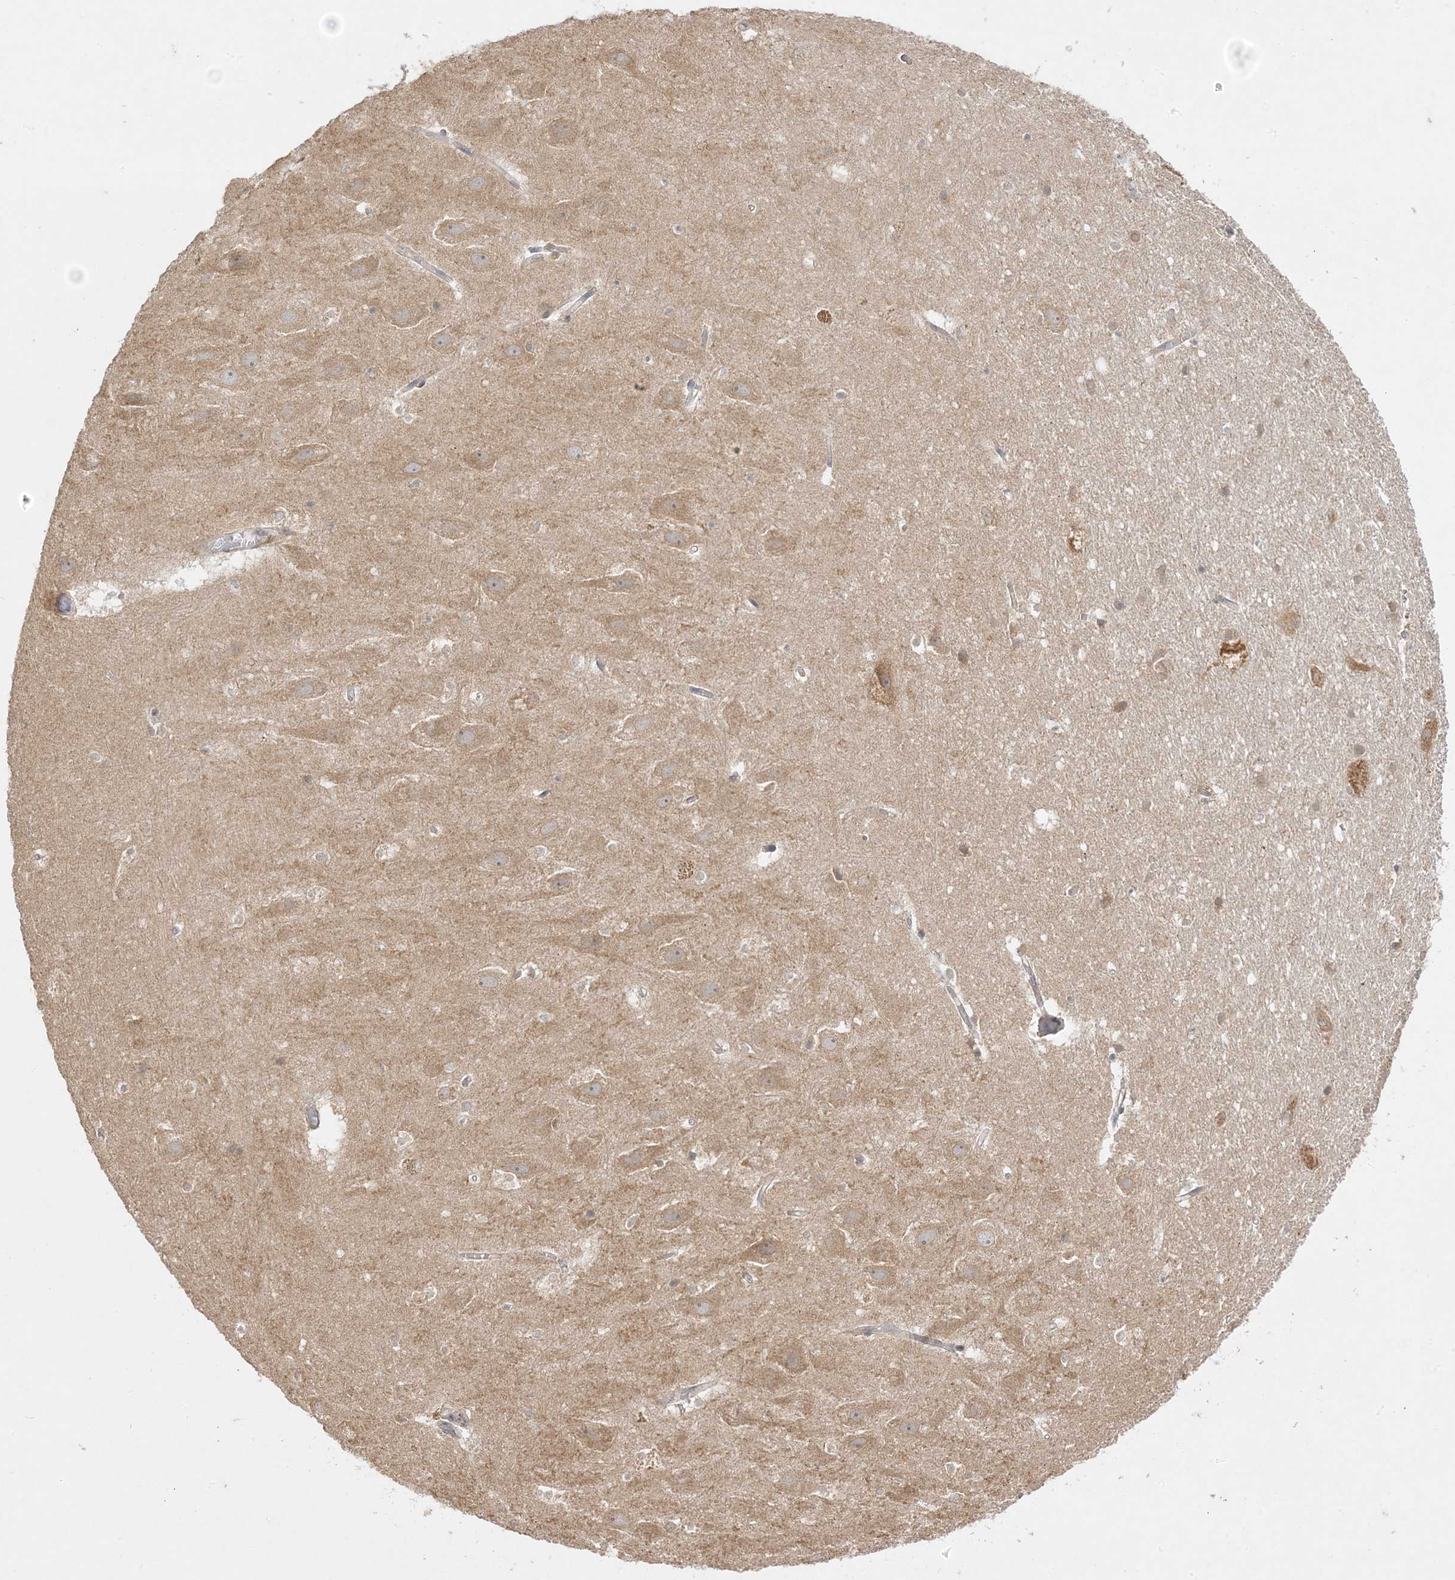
{"staining": {"intensity": "negative", "quantity": "none", "location": "none"}, "tissue": "hippocampus", "cell_type": "Glial cells", "image_type": "normal", "snomed": [{"axis": "morphology", "description": "Normal tissue, NOS"}, {"axis": "topography", "description": "Hippocampus"}], "caption": "This micrograph is of benign hippocampus stained with immunohistochemistry to label a protein in brown with the nuclei are counter-stained blue. There is no positivity in glial cells.", "gene": "C2CD2", "patient": {"sex": "female", "age": 52}}